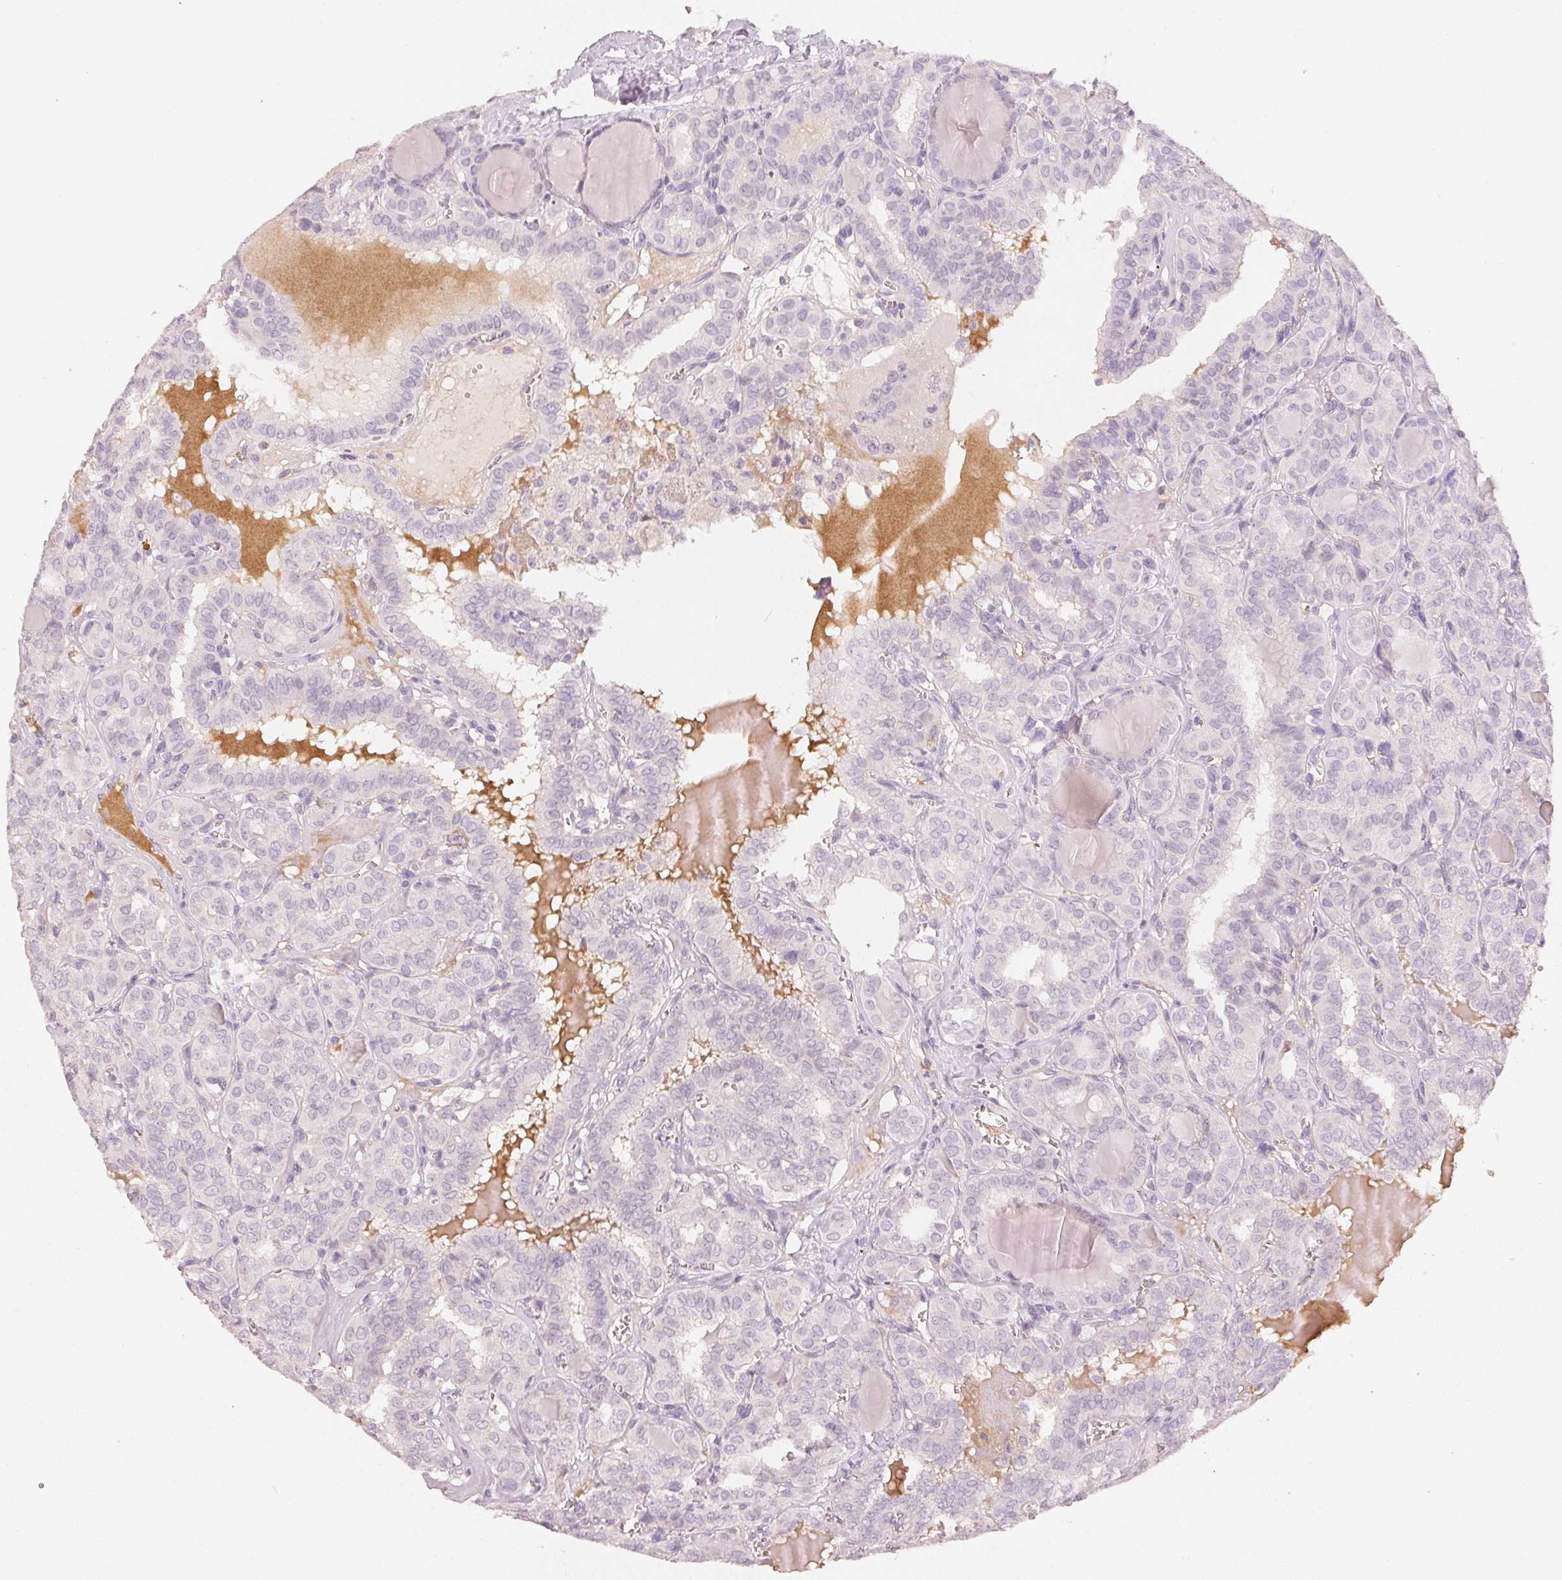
{"staining": {"intensity": "negative", "quantity": "none", "location": "none"}, "tissue": "thyroid cancer", "cell_type": "Tumor cells", "image_type": "cancer", "snomed": [{"axis": "morphology", "description": "Papillary adenocarcinoma, NOS"}, {"axis": "topography", "description": "Thyroid gland"}], "caption": "Immunohistochemistry photomicrograph of neoplastic tissue: thyroid cancer (papillary adenocarcinoma) stained with DAB reveals no significant protein staining in tumor cells. (Brightfield microscopy of DAB (3,3'-diaminobenzidine) IHC at high magnification).", "gene": "LVRN", "patient": {"sex": "female", "age": 41}}